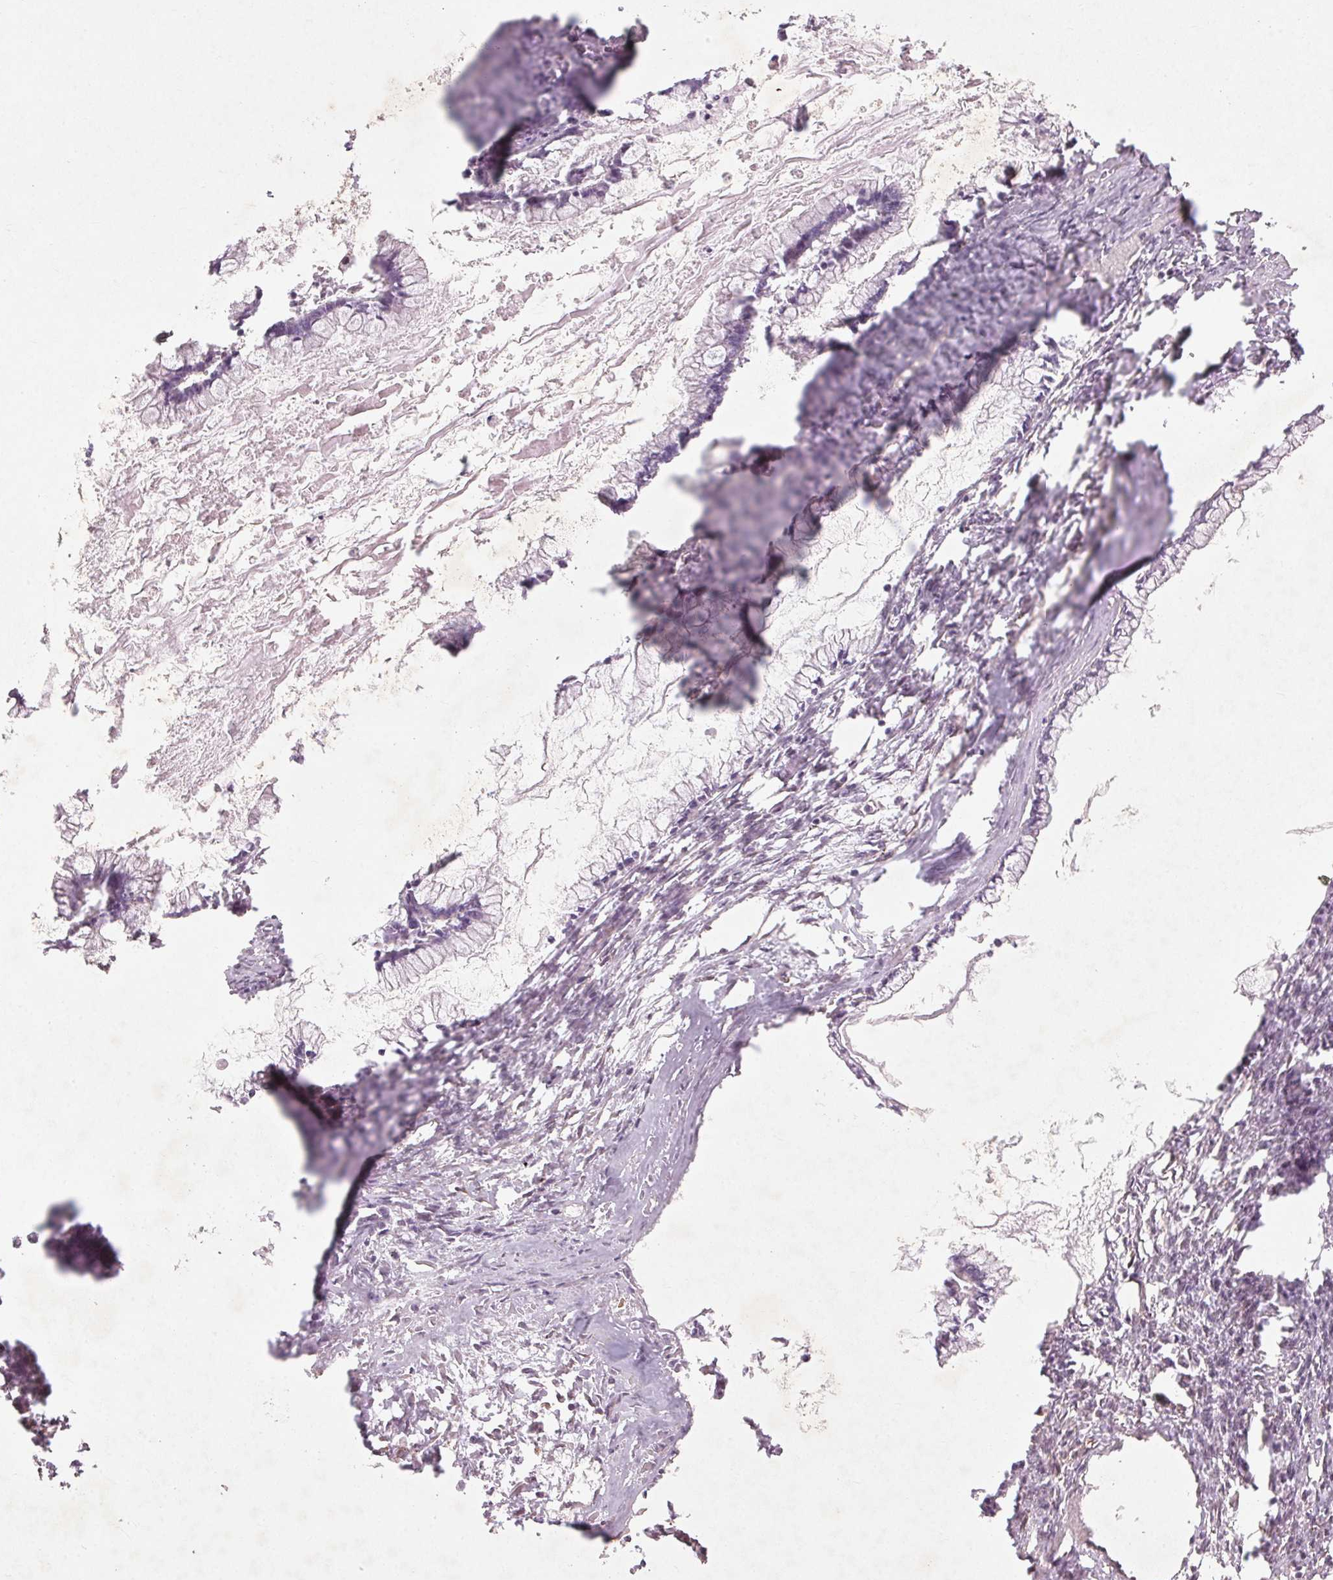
{"staining": {"intensity": "negative", "quantity": "none", "location": "none"}, "tissue": "ovarian cancer", "cell_type": "Tumor cells", "image_type": "cancer", "snomed": [{"axis": "morphology", "description": "Cystadenocarcinoma, mucinous, NOS"}, {"axis": "topography", "description": "Ovary"}], "caption": "This is an immunohistochemistry (IHC) micrograph of human ovarian mucinous cystadenocarcinoma. There is no expression in tumor cells.", "gene": "CCSER1", "patient": {"sex": "female", "age": 67}}